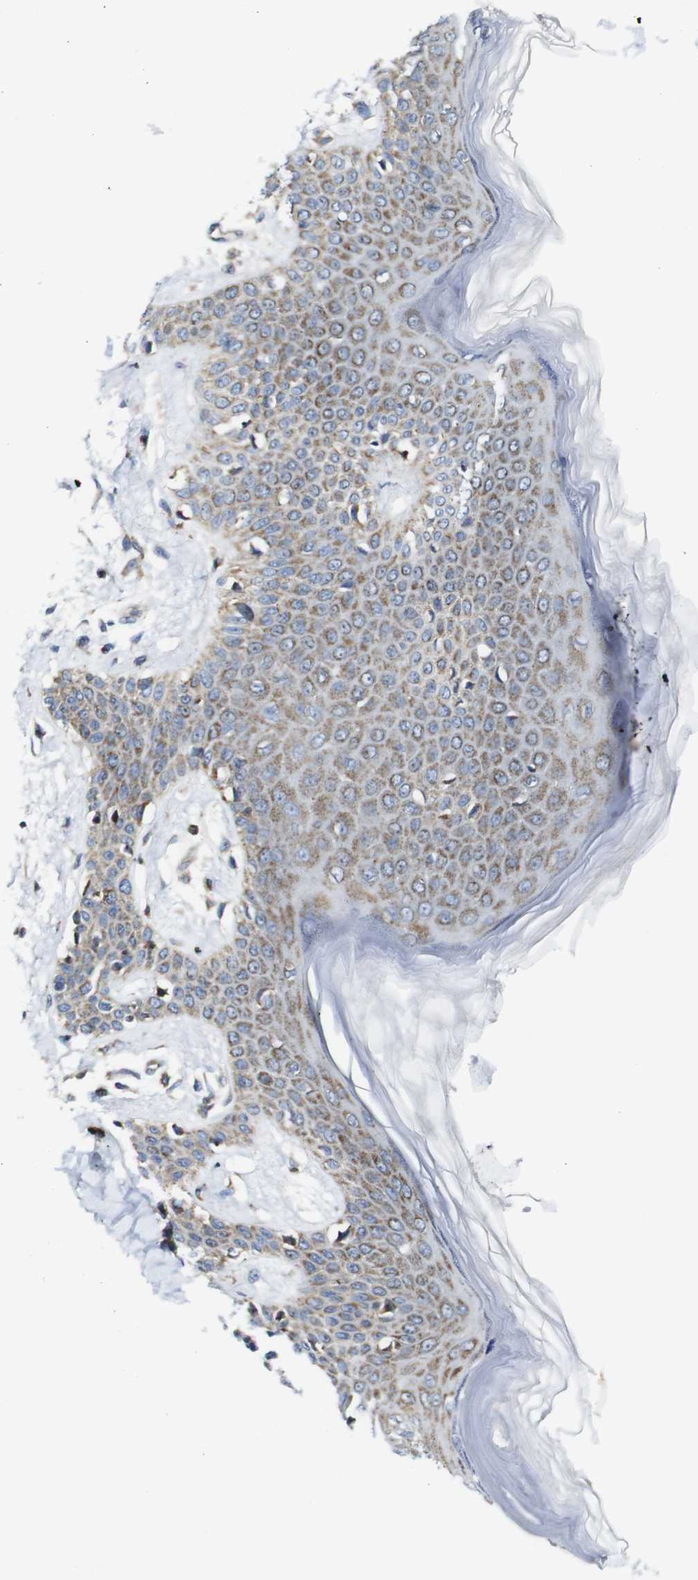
{"staining": {"intensity": "moderate", "quantity": ">75%", "location": "cytoplasmic/membranous"}, "tissue": "skin", "cell_type": "Fibroblasts", "image_type": "normal", "snomed": [{"axis": "morphology", "description": "Normal tissue, NOS"}, {"axis": "topography", "description": "Skin"}], "caption": "Immunohistochemical staining of normal skin shows medium levels of moderate cytoplasmic/membranous positivity in approximately >75% of fibroblasts. The protein is stained brown, and the nuclei are stained in blue (DAB IHC with brightfield microscopy, high magnification).", "gene": "PDCD1LG2", "patient": {"sex": "male", "age": 53}}